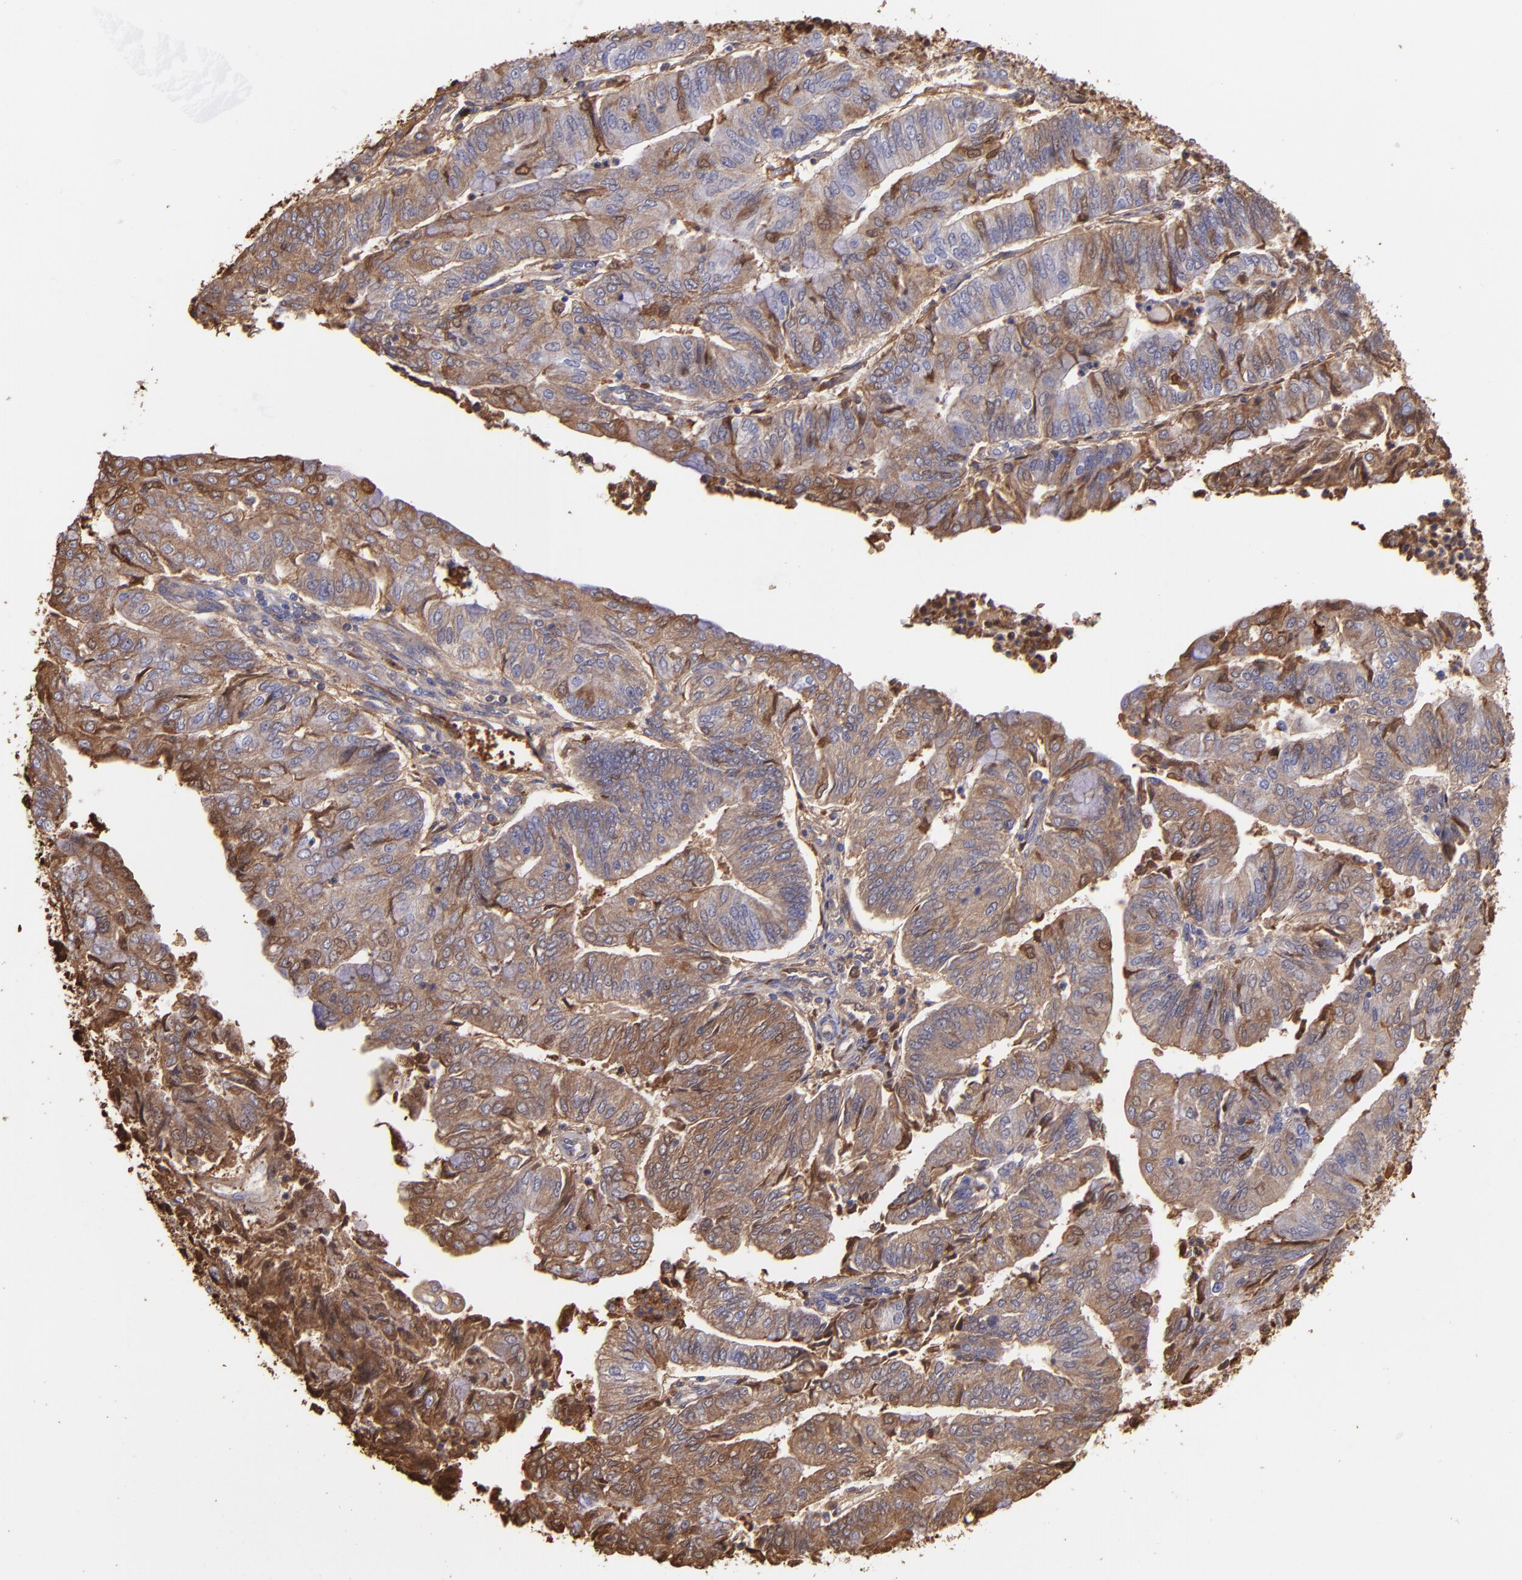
{"staining": {"intensity": "moderate", "quantity": ">75%", "location": "cytoplasmic/membranous"}, "tissue": "endometrial cancer", "cell_type": "Tumor cells", "image_type": "cancer", "snomed": [{"axis": "morphology", "description": "Adenocarcinoma, NOS"}, {"axis": "topography", "description": "Endometrium"}], "caption": "Endometrial cancer tissue reveals moderate cytoplasmic/membranous expression in approximately >75% of tumor cells, visualized by immunohistochemistry. (DAB (3,3'-diaminobenzidine) IHC with brightfield microscopy, high magnification).", "gene": "FGB", "patient": {"sex": "female", "age": 59}}